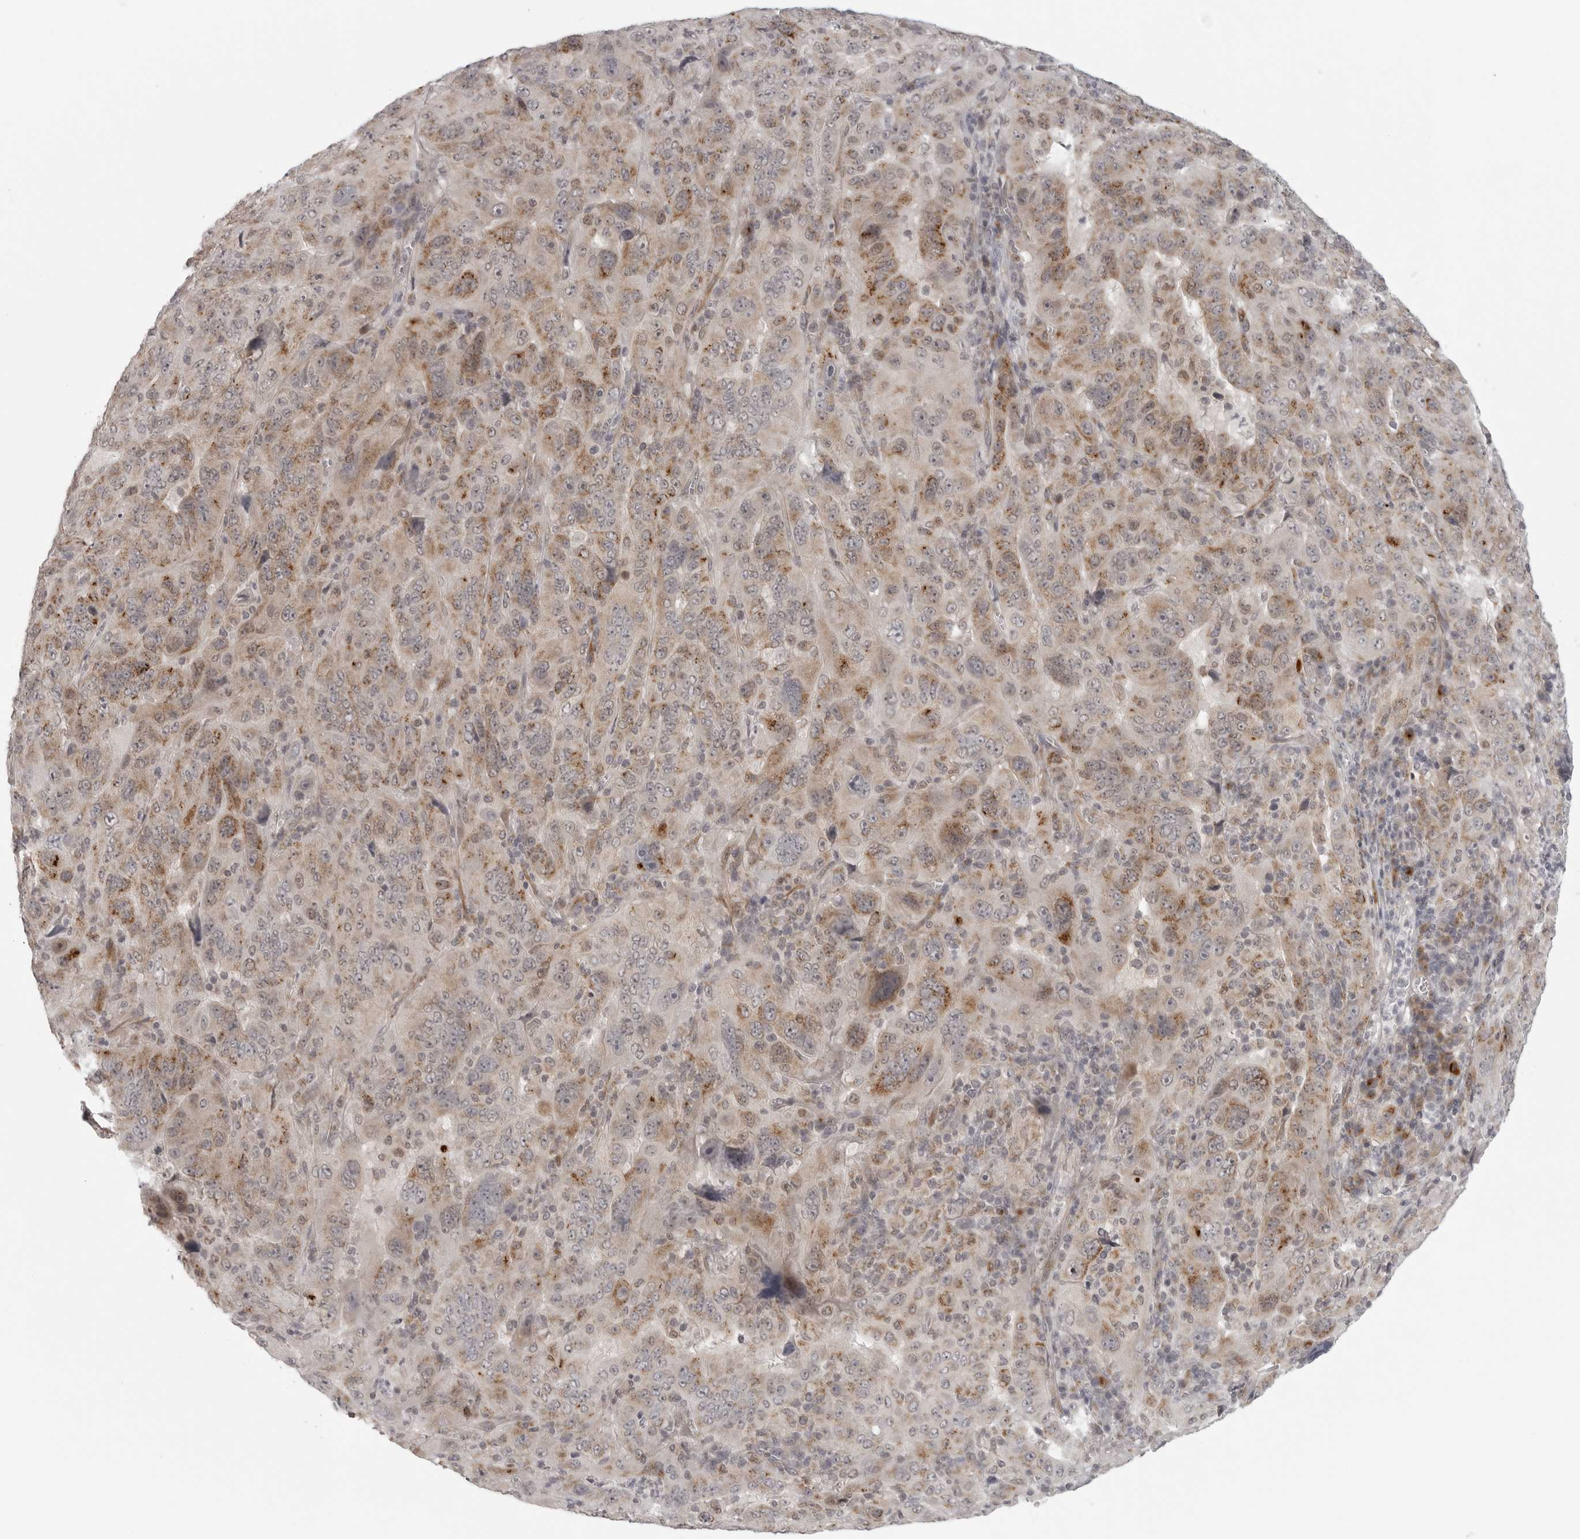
{"staining": {"intensity": "moderate", "quantity": ">75%", "location": "cytoplasmic/membranous"}, "tissue": "pancreatic cancer", "cell_type": "Tumor cells", "image_type": "cancer", "snomed": [{"axis": "morphology", "description": "Adenocarcinoma, NOS"}, {"axis": "topography", "description": "Pancreas"}], "caption": "The image demonstrates immunohistochemical staining of pancreatic adenocarcinoma. There is moderate cytoplasmic/membranous staining is appreciated in about >75% of tumor cells.", "gene": "TUT4", "patient": {"sex": "male", "age": 63}}